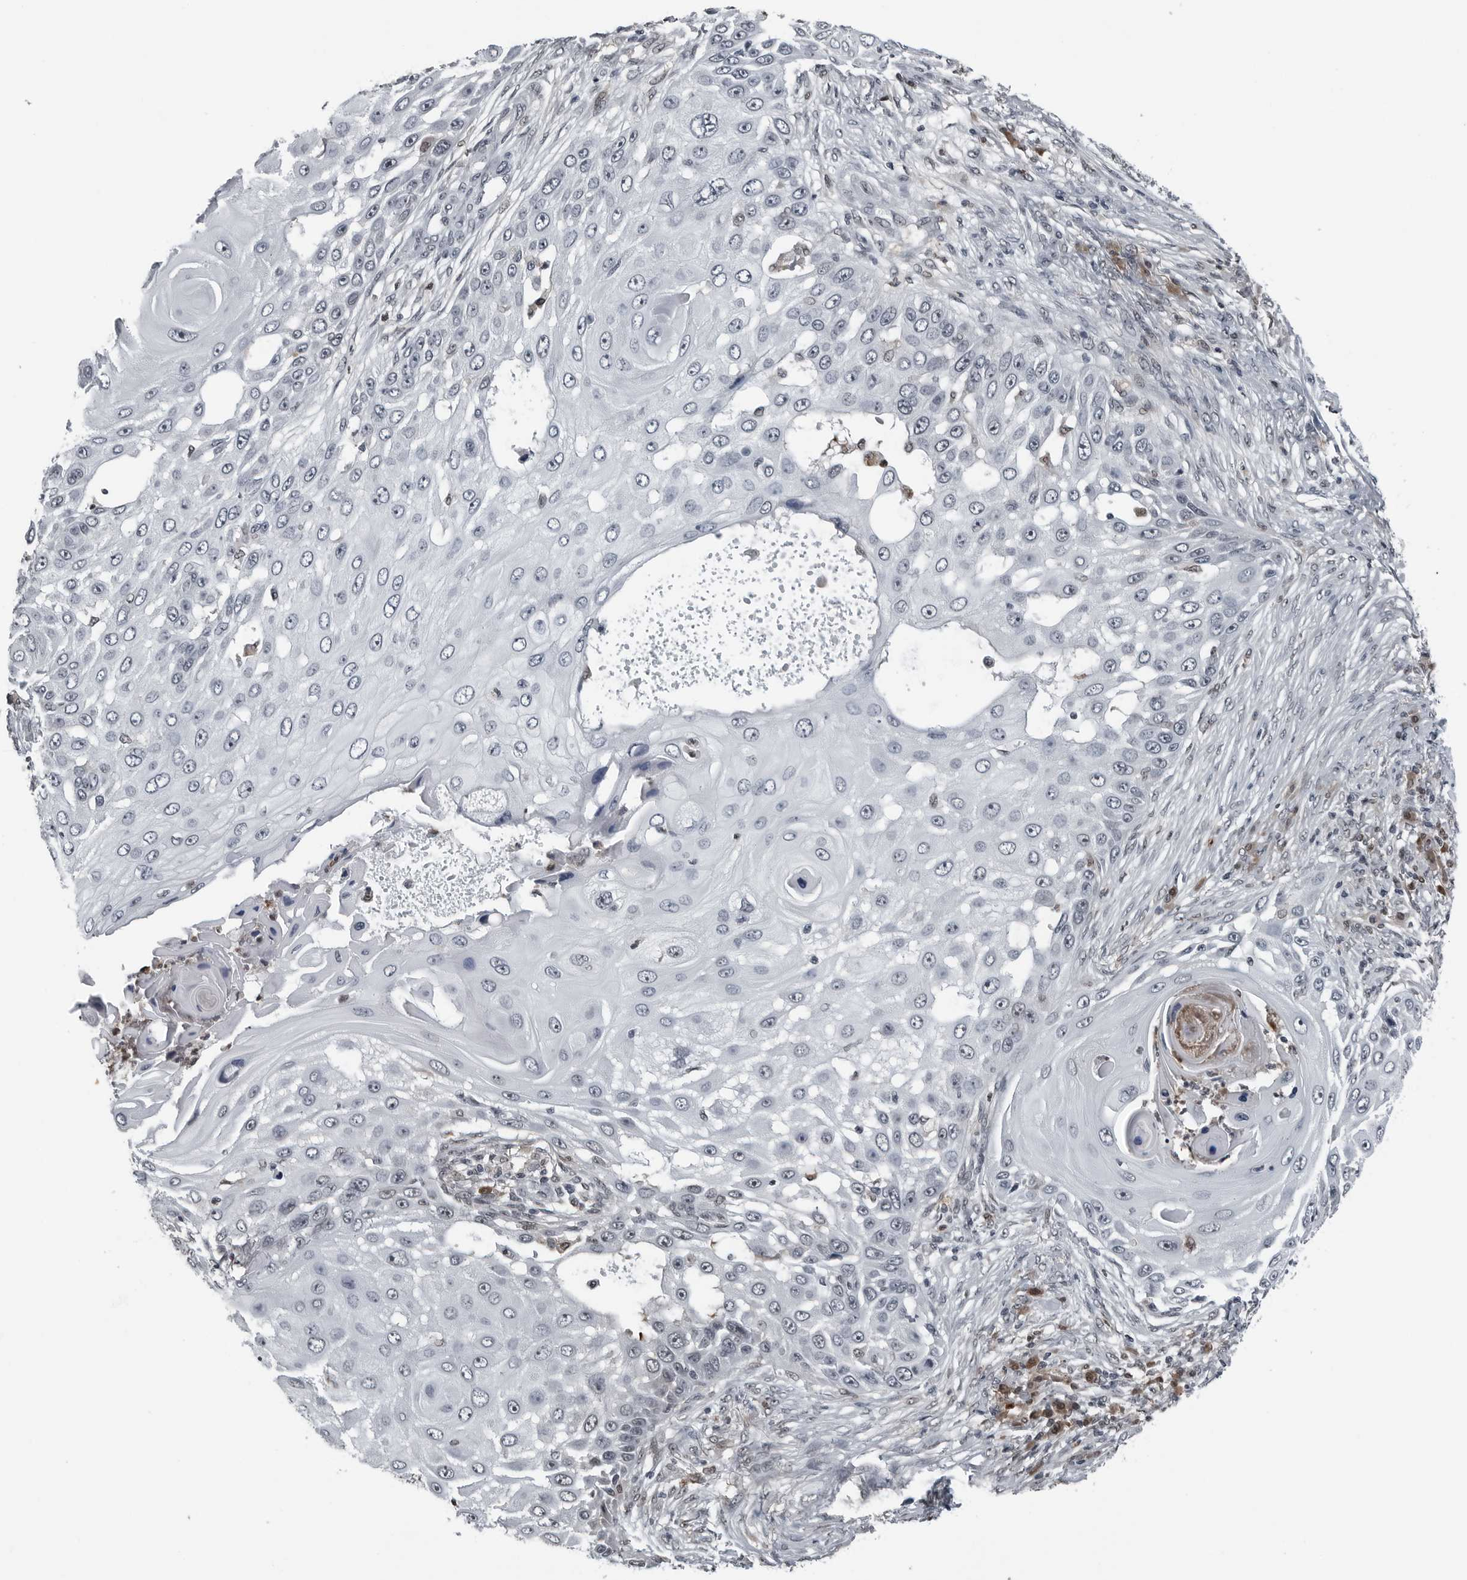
{"staining": {"intensity": "weak", "quantity": "<25%", "location": "nuclear"}, "tissue": "skin cancer", "cell_type": "Tumor cells", "image_type": "cancer", "snomed": [{"axis": "morphology", "description": "Squamous cell carcinoma, NOS"}, {"axis": "topography", "description": "Skin"}], "caption": "The image exhibits no significant positivity in tumor cells of skin cancer.", "gene": "AKR1A1", "patient": {"sex": "female", "age": 44}}